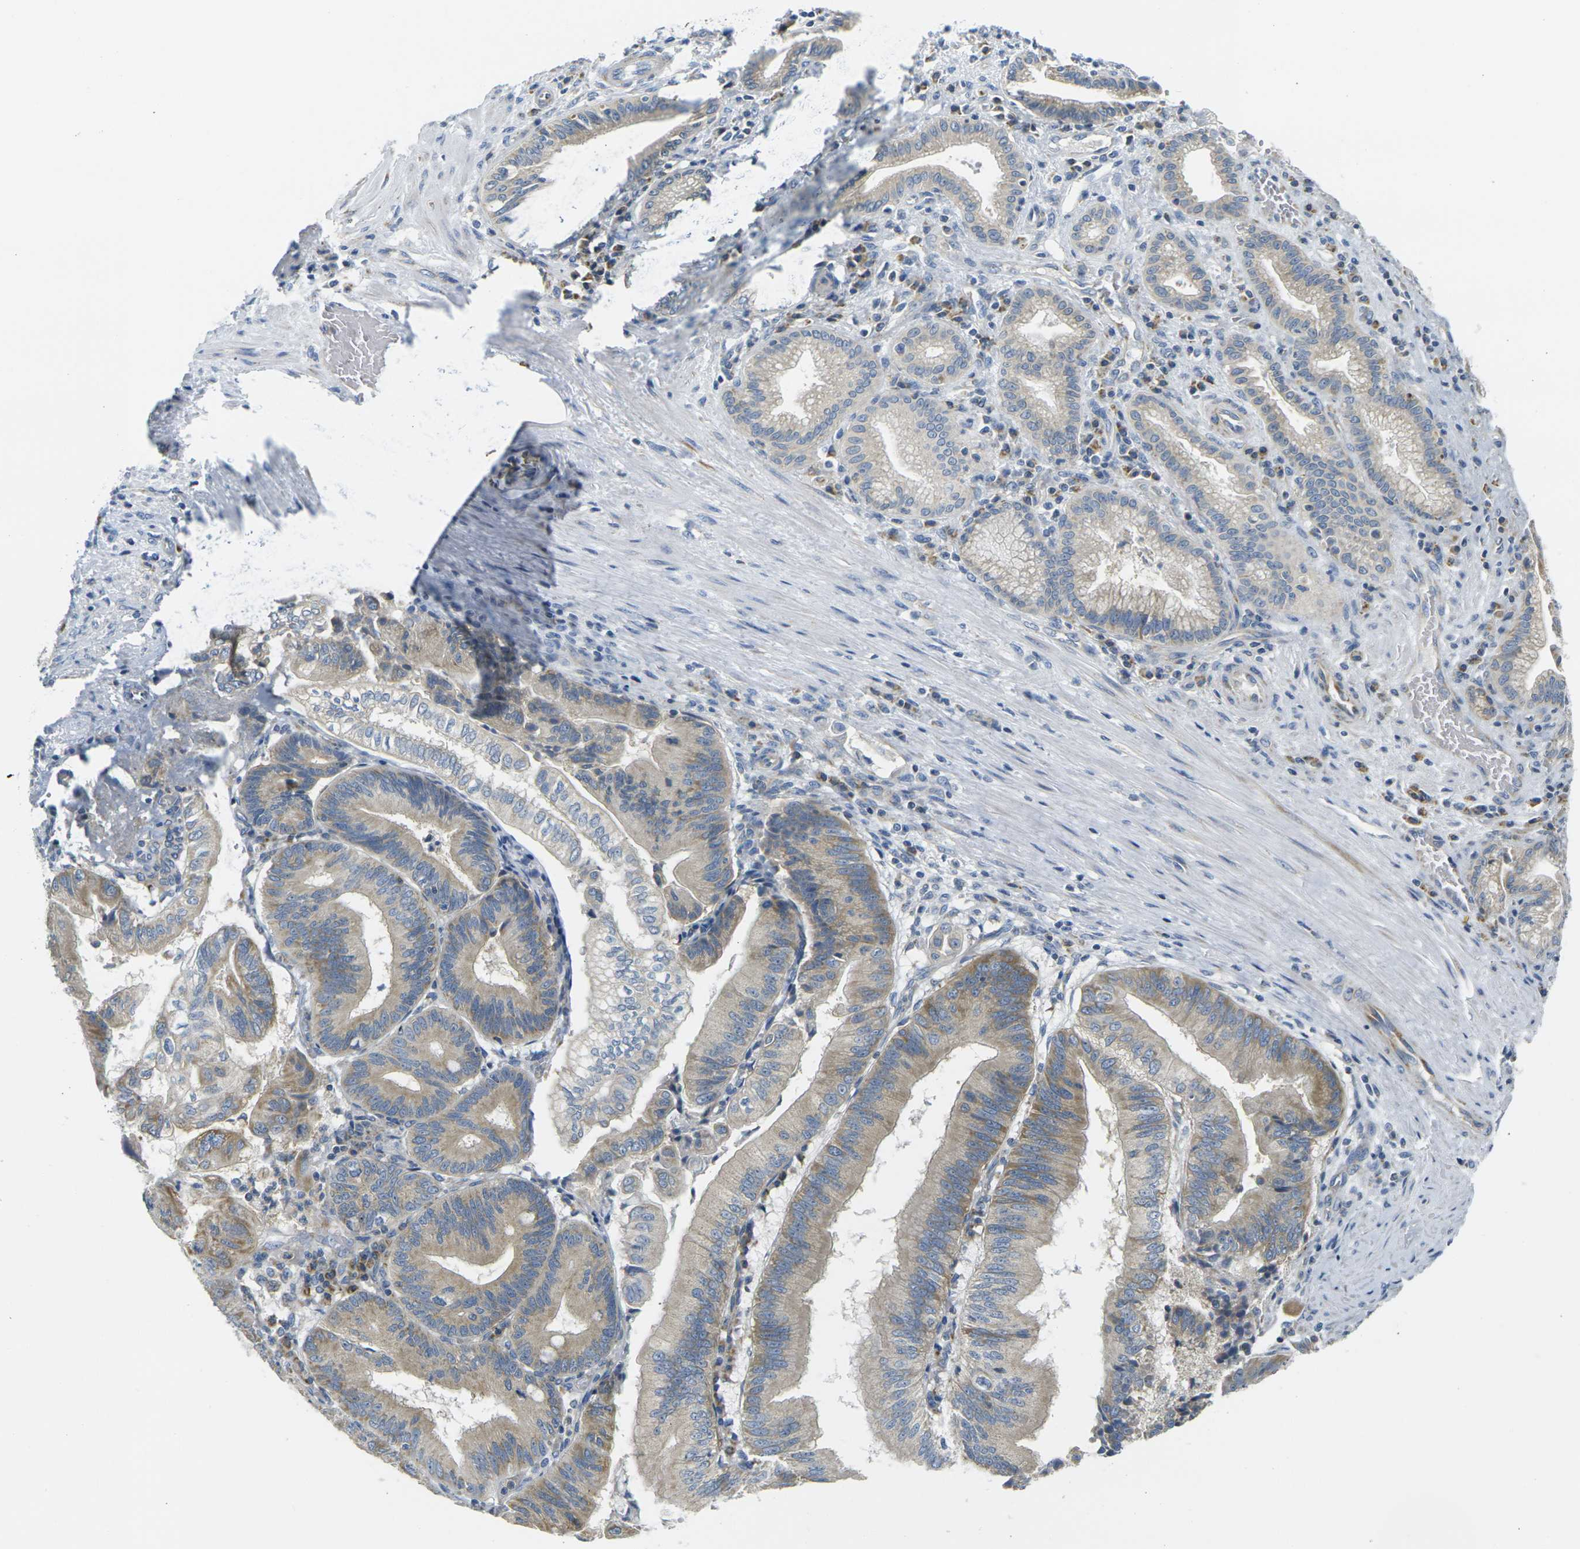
{"staining": {"intensity": "weak", "quantity": ">75%", "location": "cytoplasmic/membranous"}, "tissue": "pancreatic cancer", "cell_type": "Tumor cells", "image_type": "cancer", "snomed": [{"axis": "morphology", "description": "Adenocarcinoma, NOS"}, {"axis": "topography", "description": "Pancreas"}], "caption": "Immunohistochemistry image of adenocarcinoma (pancreatic) stained for a protein (brown), which displays low levels of weak cytoplasmic/membranous staining in about >75% of tumor cells.", "gene": "PARD6B", "patient": {"sex": "male", "age": 82}}